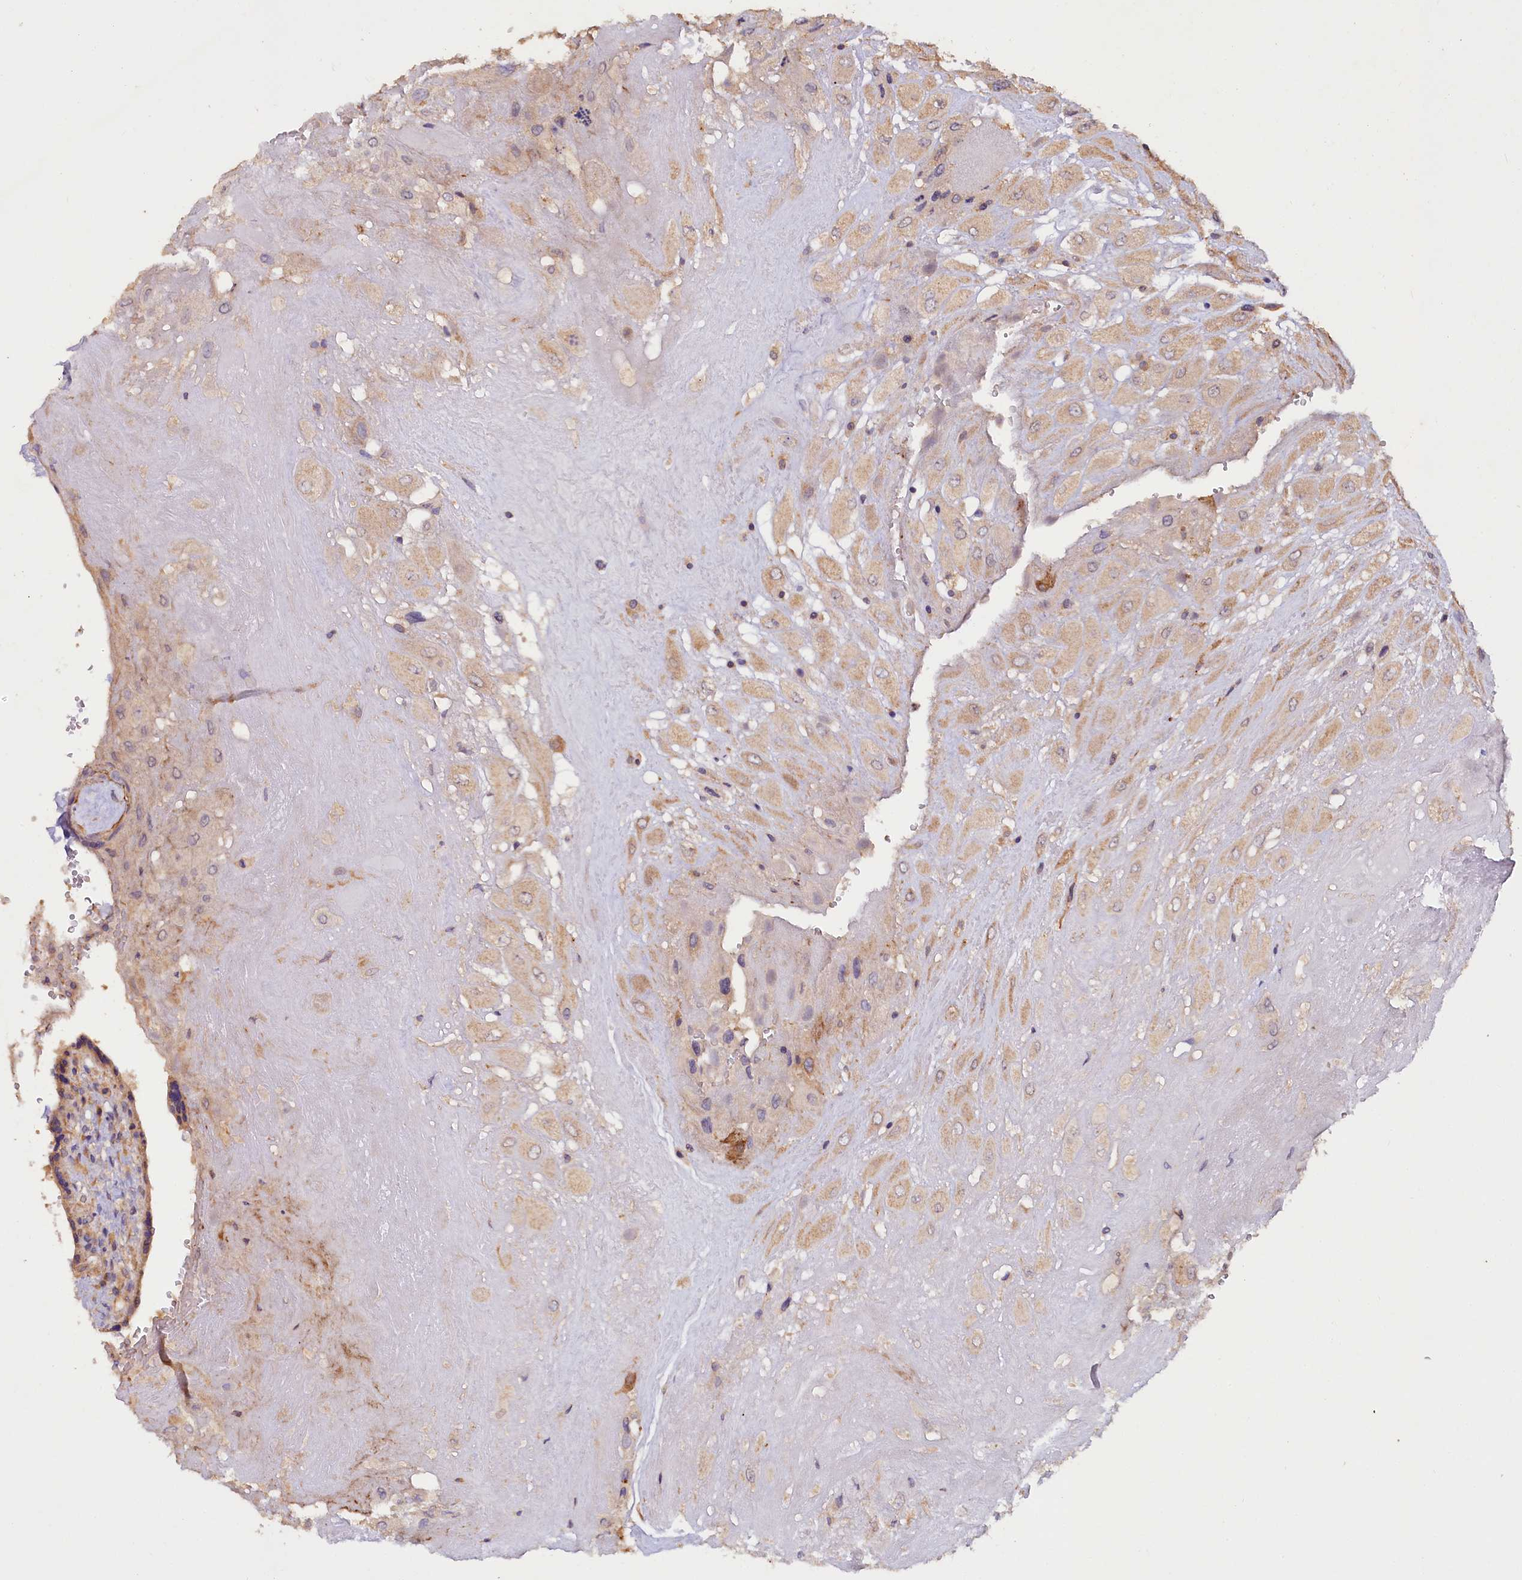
{"staining": {"intensity": "weak", "quantity": "25%-75%", "location": "cytoplasmic/membranous"}, "tissue": "placenta", "cell_type": "Decidual cells", "image_type": "normal", "snomed": [{"axis": "morphology", "description": "Normal tissue, NOS"}, {"axis": "topography", "description": "Placenta"}], "caption": "Immunohistochemistry staining of unremarkable placenta, which shows low levels of weak cytoplasmic/membranous expression in approximately 25%-75% of decidual cells indicating weak cytoplasmic/membranous protein staining. The staining was performed using DAB (brown) for protein detection and nuclei were counterstained in hematoxylin (blue).", "gene": "ETFBKMT", "patient": {"sex": "female", "age": 37}}